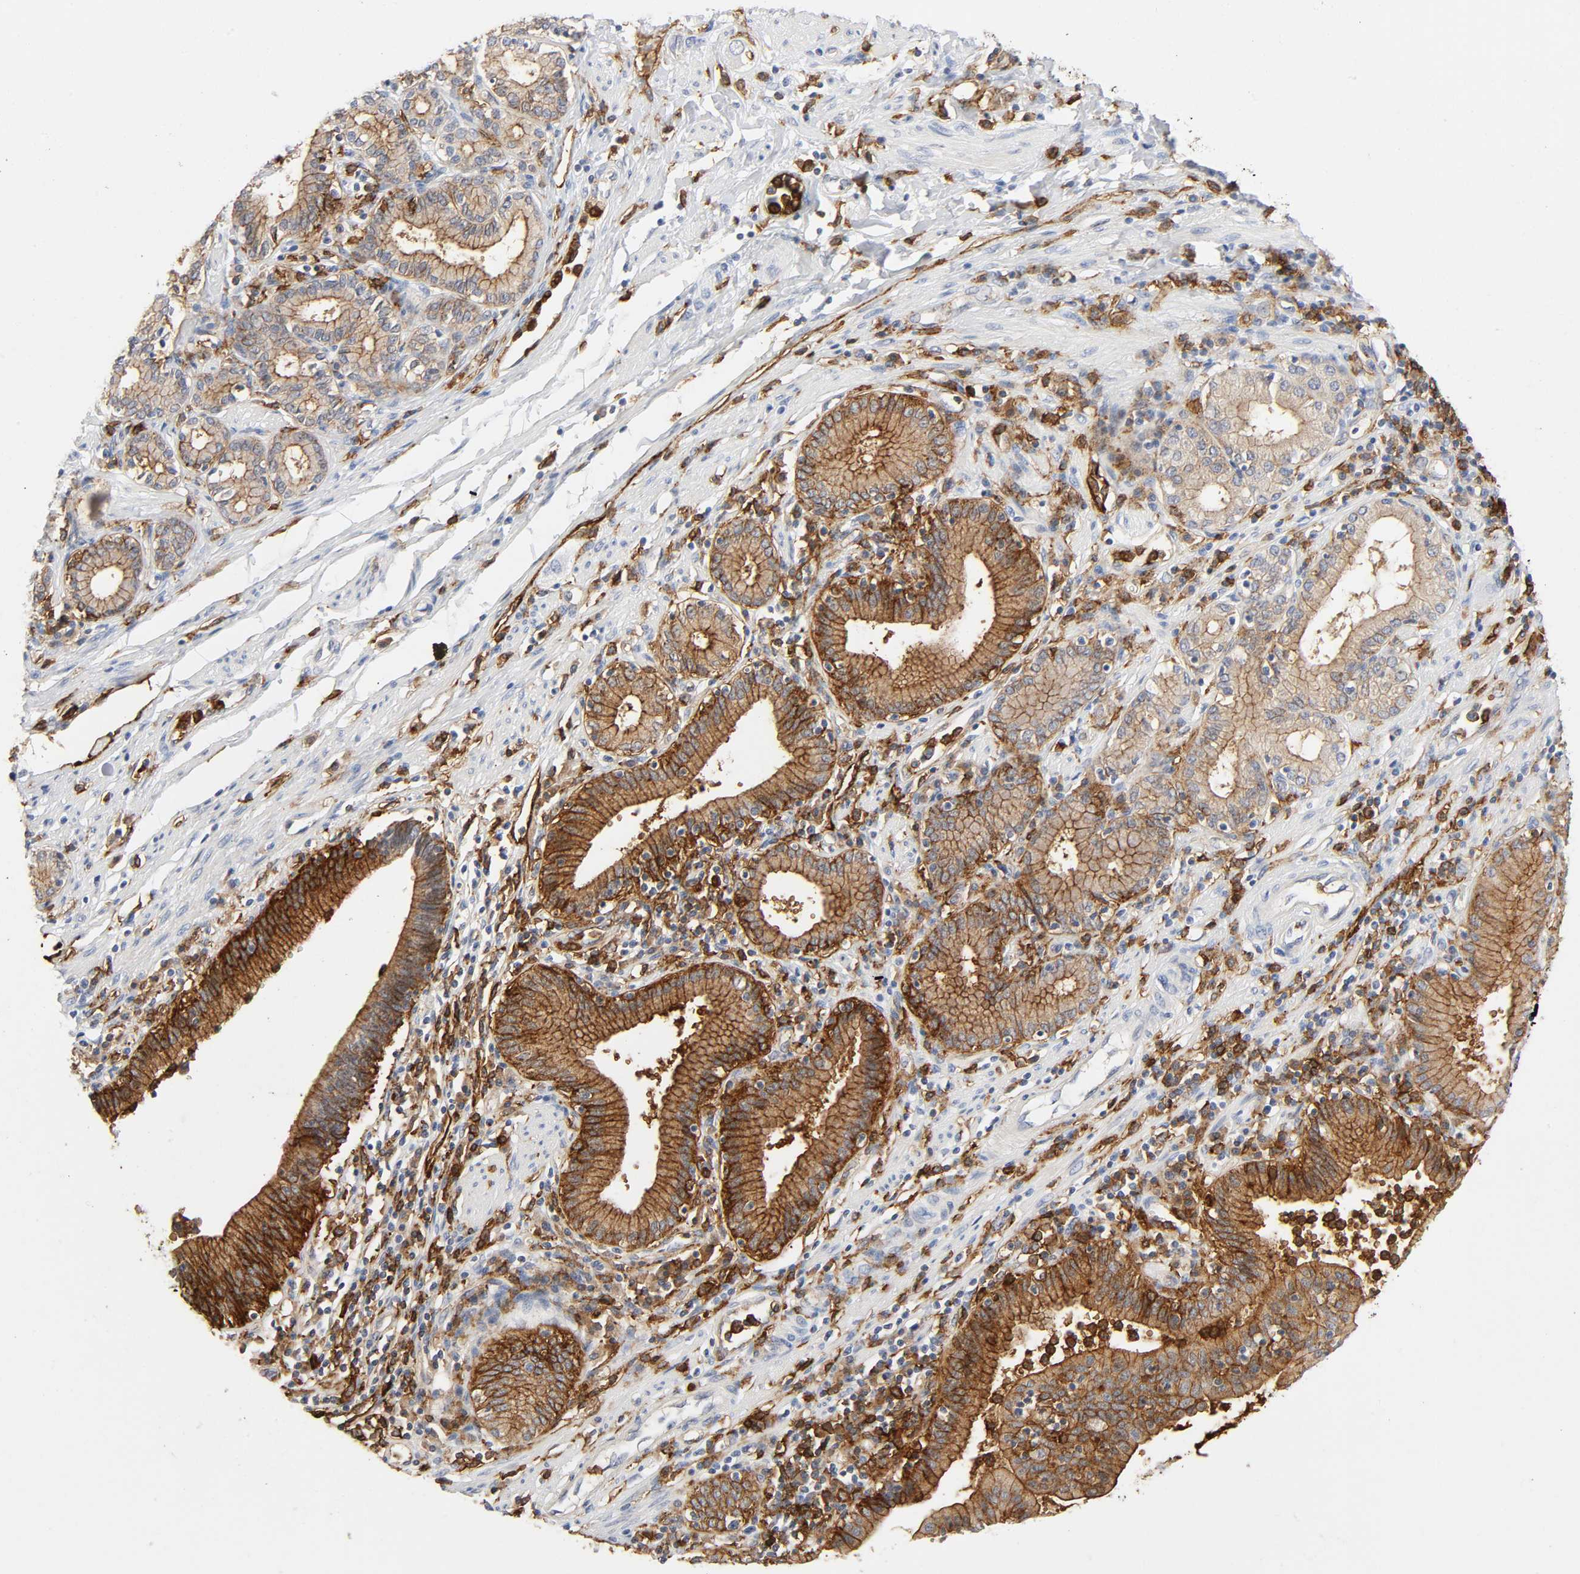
{"staining": {"intensity": "moderate", "quantity": ">75%", "location": "cytoplasmic/membranous"}, "tissue": "pancreatic cancer", "cell_type": "Tumor cells", "image_type": "cancer", "snomed": [{"axis": "morphology", "description": "Adenocarcinoma, NOS"}, {"axis": "topography", "description": "Pancreas"}], "caption": "DAB (3,3'-diaminobenzidine) immunohistochemical staining of human pancreatic adenocarcinoma shows moderate cytoplasmic/membranous protein staining in about >75% of tumor cells. (DAB IHC, brown staining for protein, blue staining for nuclei).", "gene": "LYN", "patient": {"sex": "female", "age": 48}}